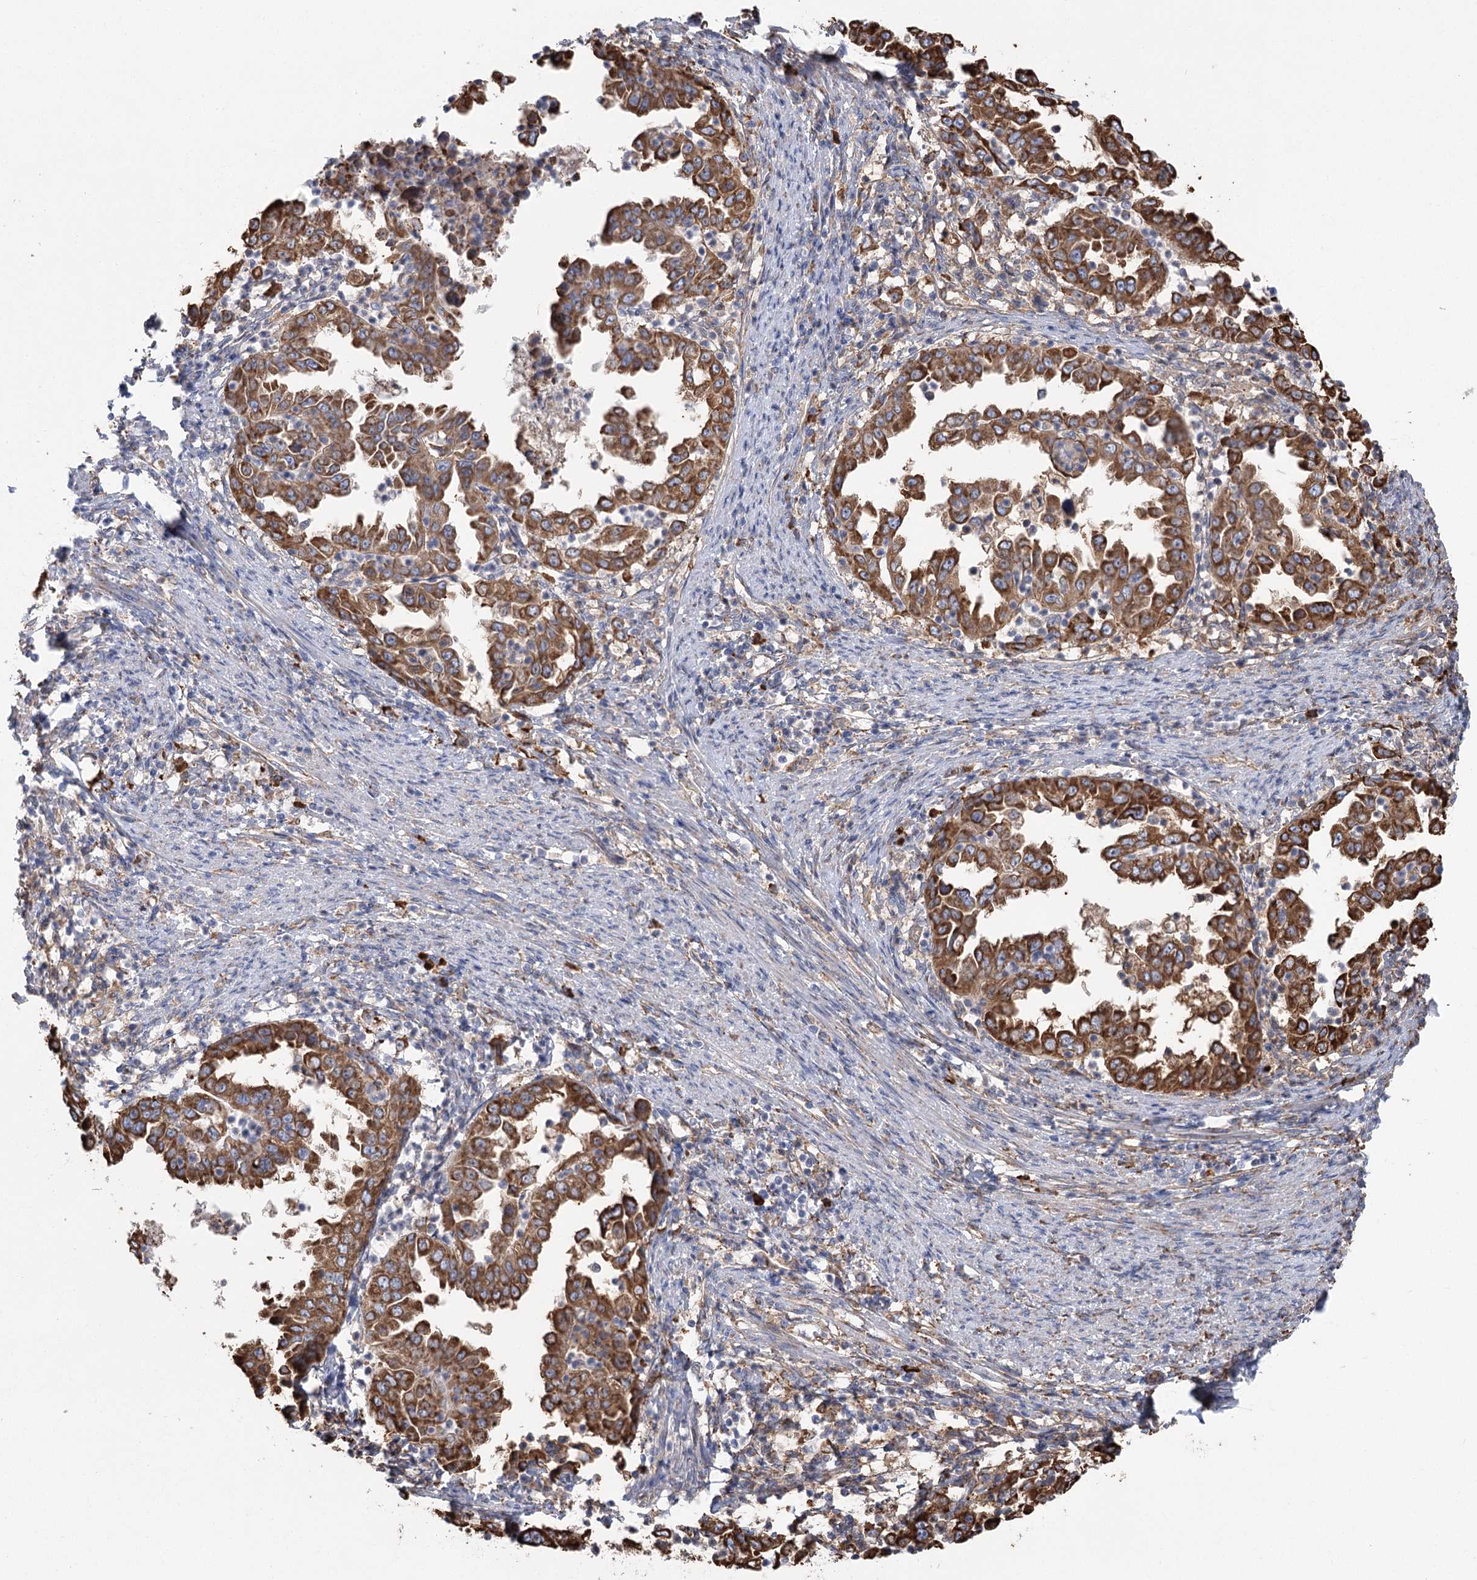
{"staining": {"intensity": "strong", "quantity": ">75%", "location": "cytoplasmic/membranous"}, "tissue": "endometrial cancer", "cell_type": "Tumor cells", "image_type": "cancer", "snomed": [{"axis": "morphology", "description": "Adenocarcinoma, NOS"}, {"axis": "topography", "description": "Endometrium"}], "caption": "IHC micrograph of human endometrial adenocarcinoma stained for a protein (brown), which exhibits high levels of strong cytoplasmic/membranous staining in approximately >75% of tumor cells.", "gene": "METTL24", "patient": {"sex": "female", "age": 85}}